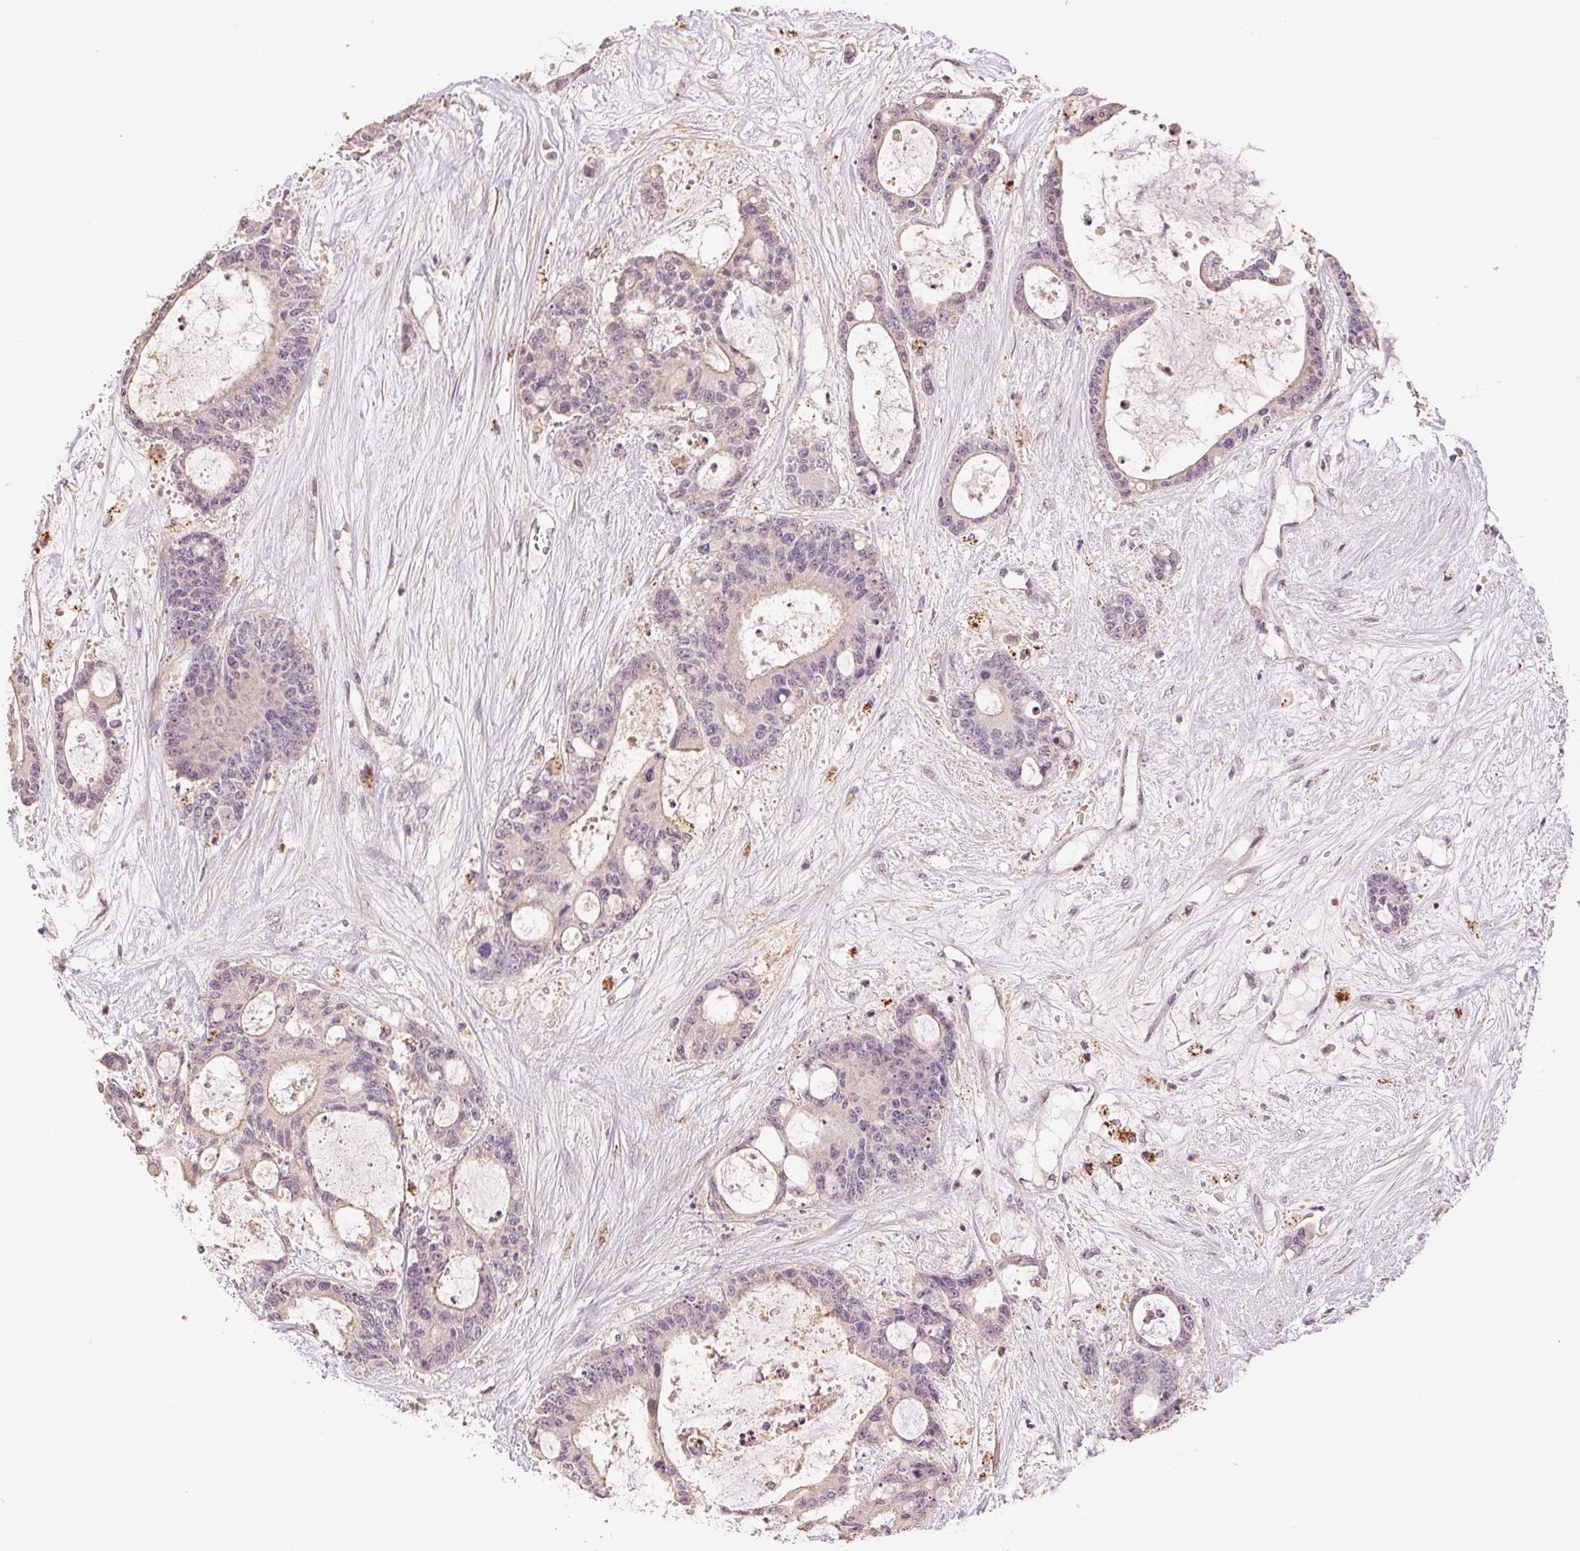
{"staining": {"intensity": "weak", "quantity": "<25%", "location": "cytoplasmic/membranous"}, "tissue": "liver cancer", "cell_type": "Tumor cells", "image_type": "cancer", "snomed": [{"axis": "morphology", "description": "Normal tissue, NOS"}, {"axis": "morphology", "description": "Cholangiocarcinoma"}, {"axis": "topography", "description": "Liver"}, {"axis": "topography", "description": "Peripheral nerve tissue"}], "caption": "Histopathology image shows no protein staining in tumor cells of liver cancer (cholangiocarcinoma) tissue.", "gene": "TMEM253", "patient": {"sex": "female", "age": 73}}